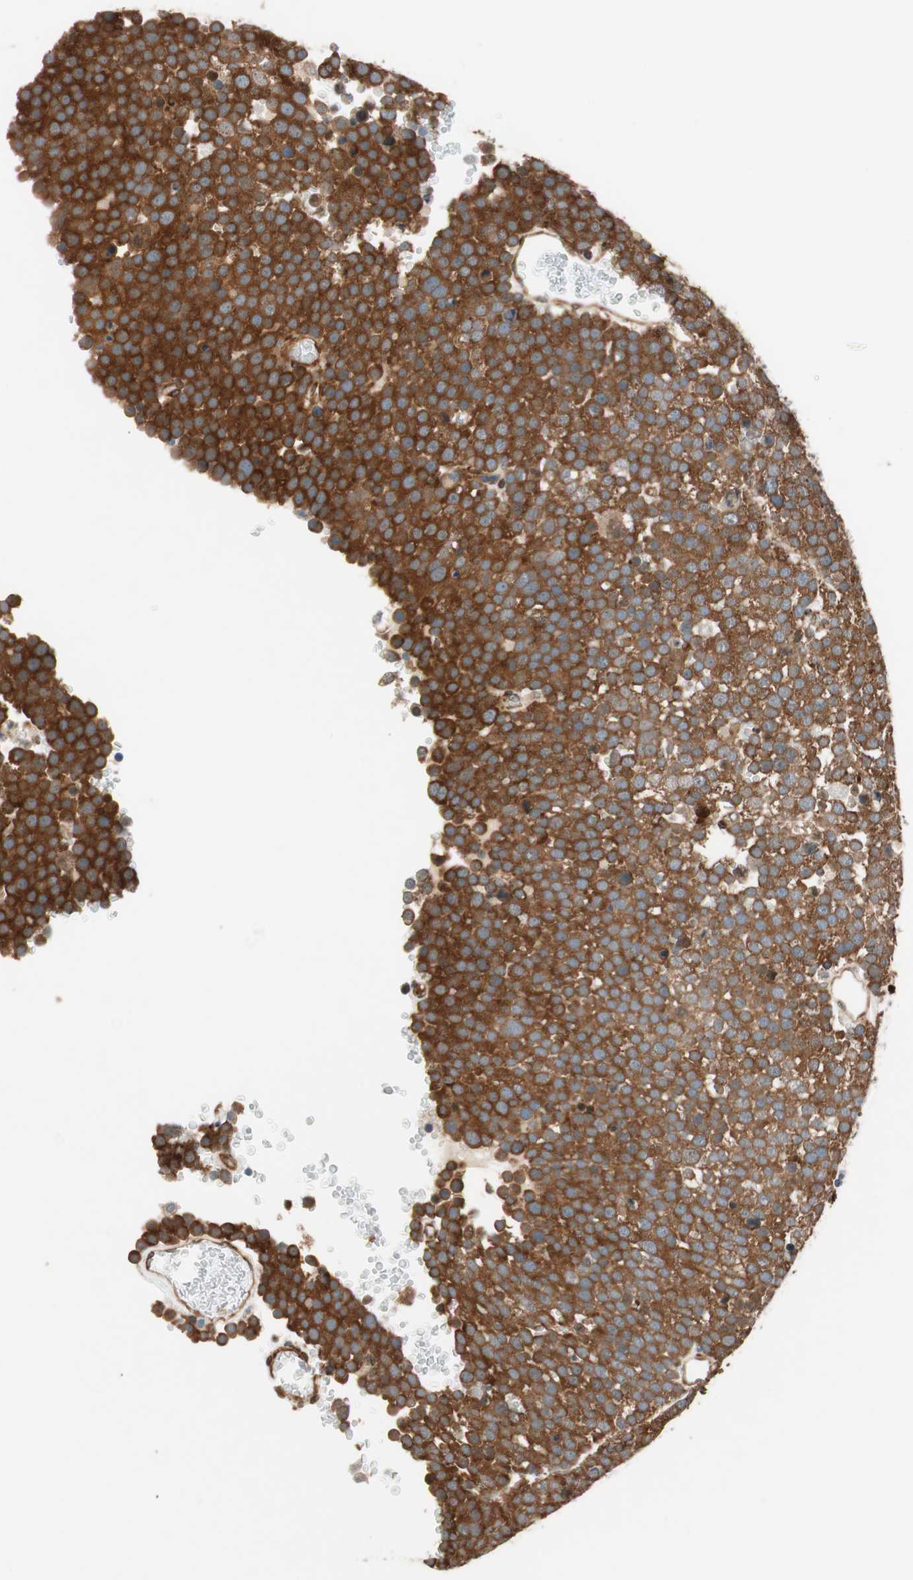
{"staining": {"intensity": "strong", "quantity": ">75%", "location": "cytoplasmic/membranous"}, "tissue": "testis cancer", "cell_type": "Tumor cells", "image_type": "cancer", "snomed": [{"axis": "morphology", "description": "Seminoma, NOS"}, {"axis": "topography", "description": "Testis"}], "caption": "Strong cytoplasmic/membranous positivity for a protein is seen in about >75% of tumor cells of testis cancer (seminoma) using immunohistochemistry (IHC).", "gene": "WASL", "patient": {"sex": "male", "age": 71}}